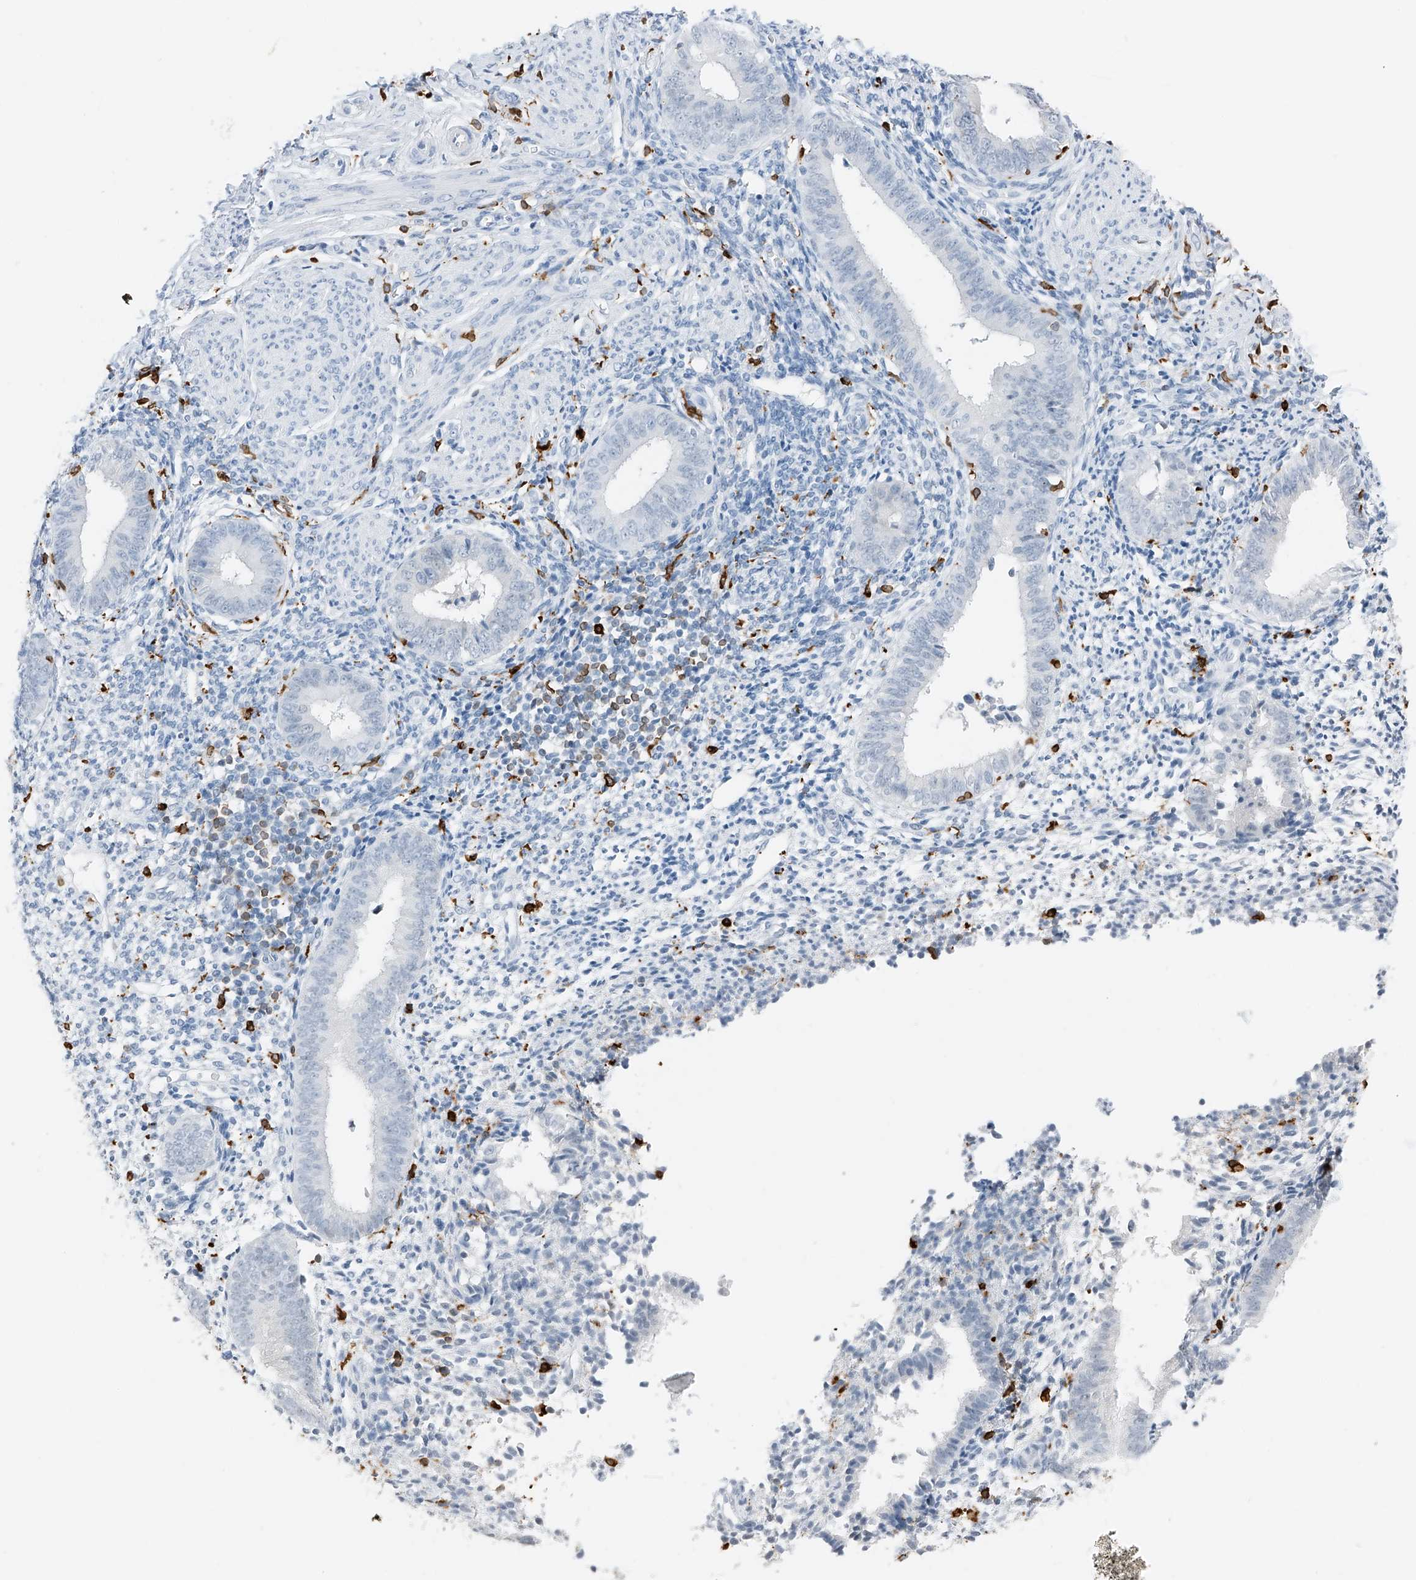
{"staining": {"intensity": "negative", "quantity": "none", "location": "none"}, "tissue": "endometrium", "cell_type": "Cells in endometrial stroma", "image_type": "normal", "snomed": [{"axis": "morphology", "description": "Normal tissue, NOS"}, {"axis": "topography", "description": "Uterus"}, {"axis": "topography", "description": "Endometrium"}], "caption": "Human endometrium stained for a protein using immunohistochemistry (IHC) displays no staining in cells in endometrial stroma.", "gene": "TBXAS1", "patient": {"sex": "female", "age": 48}}